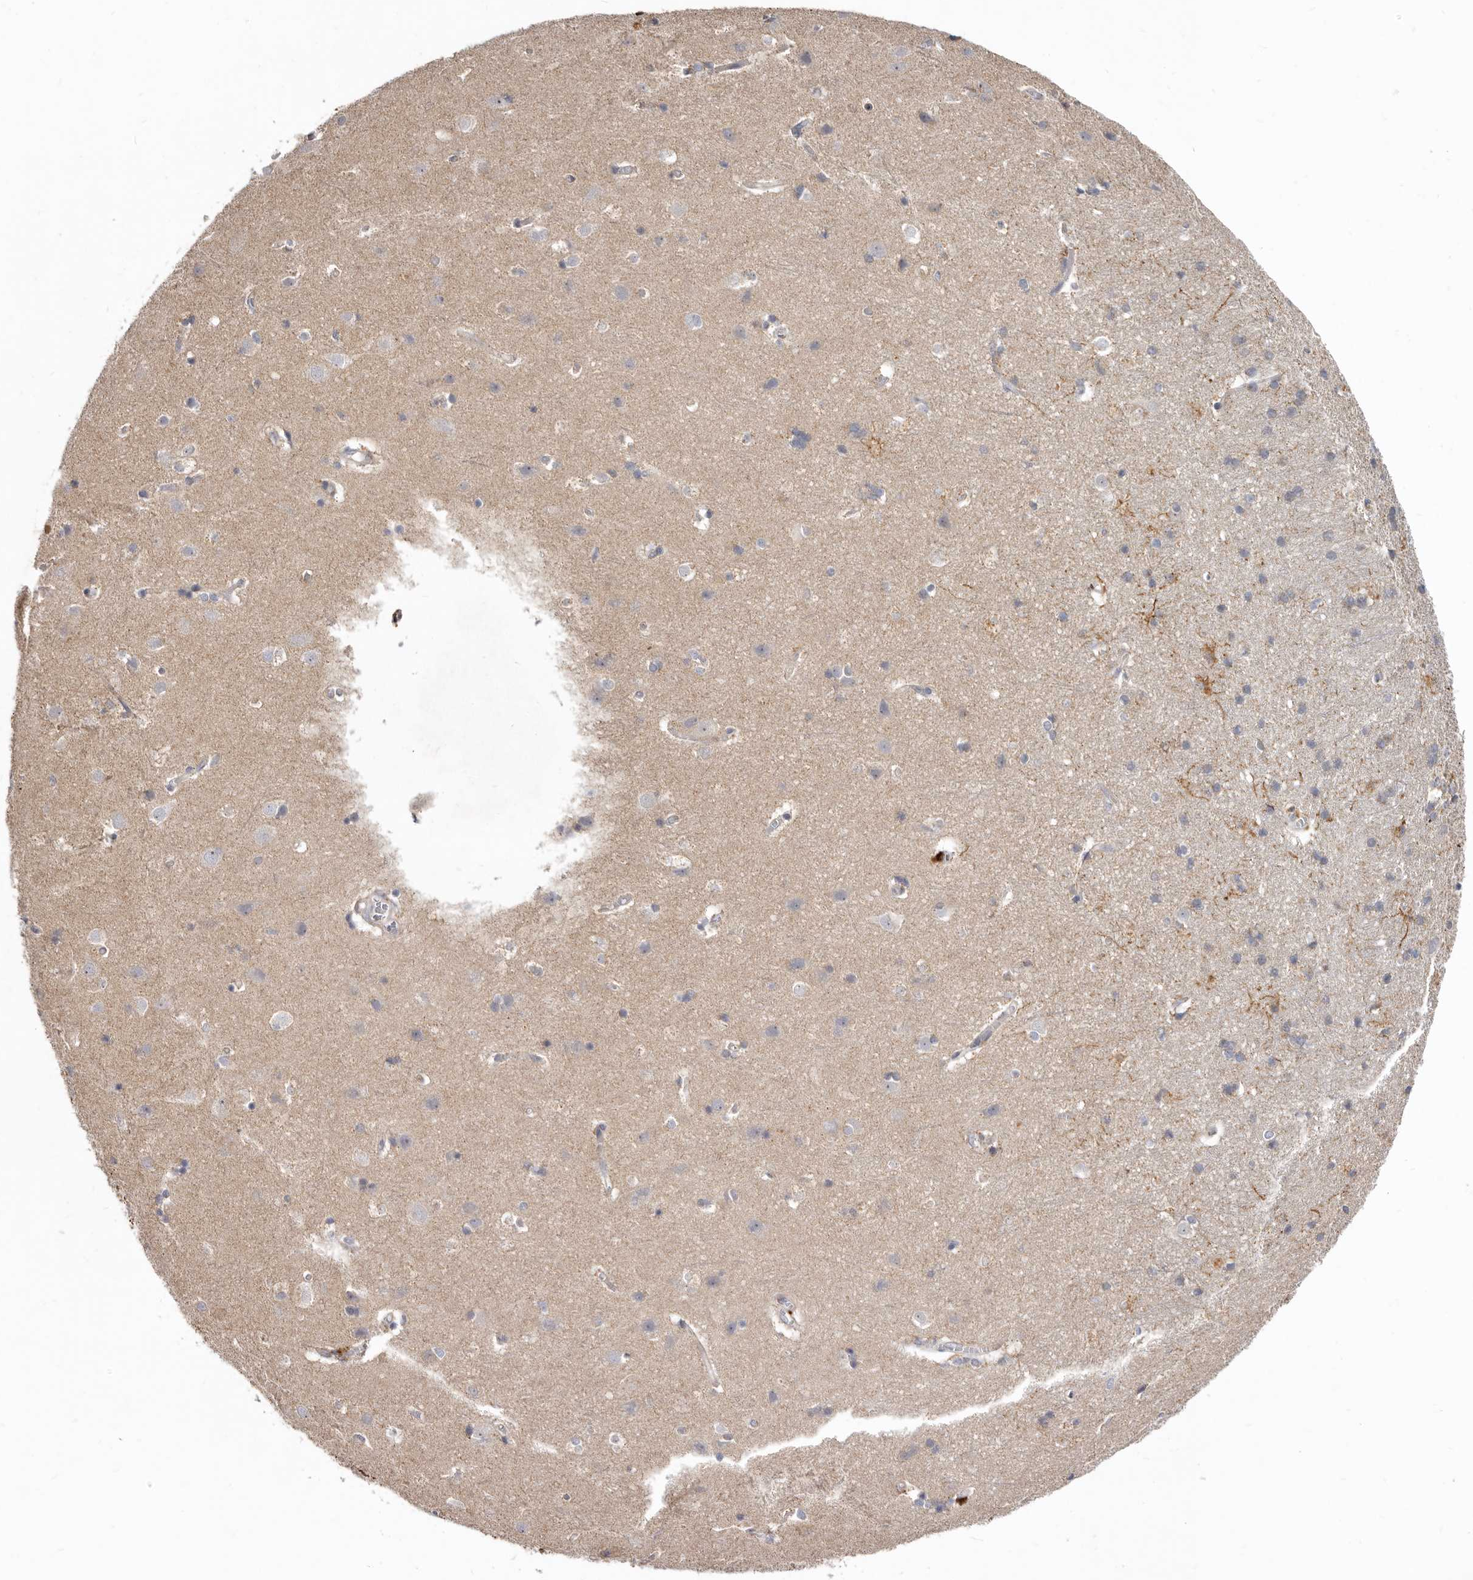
{"staining": {"intensity": "weak", "quantity": "25%-75%", "location": "cytoplasmic/membranous"}, "tissue": "cerebral cortex", "cell_type": "Endothelial cells", "image_type": "normal", "snomed": [{"axis": "morphology", "description": "Normal tissue, NOS"}, {"axis": "topography", "description": "Cerebral cortex"}], "caption": "The histopathology image displays a brown stain indicating the presence of a protein in the cytoplasmic/membranous of endothelial cells in cerebral cortex.", "gene": "SMC4", "patient": {"sex": "male", "age": 54}}